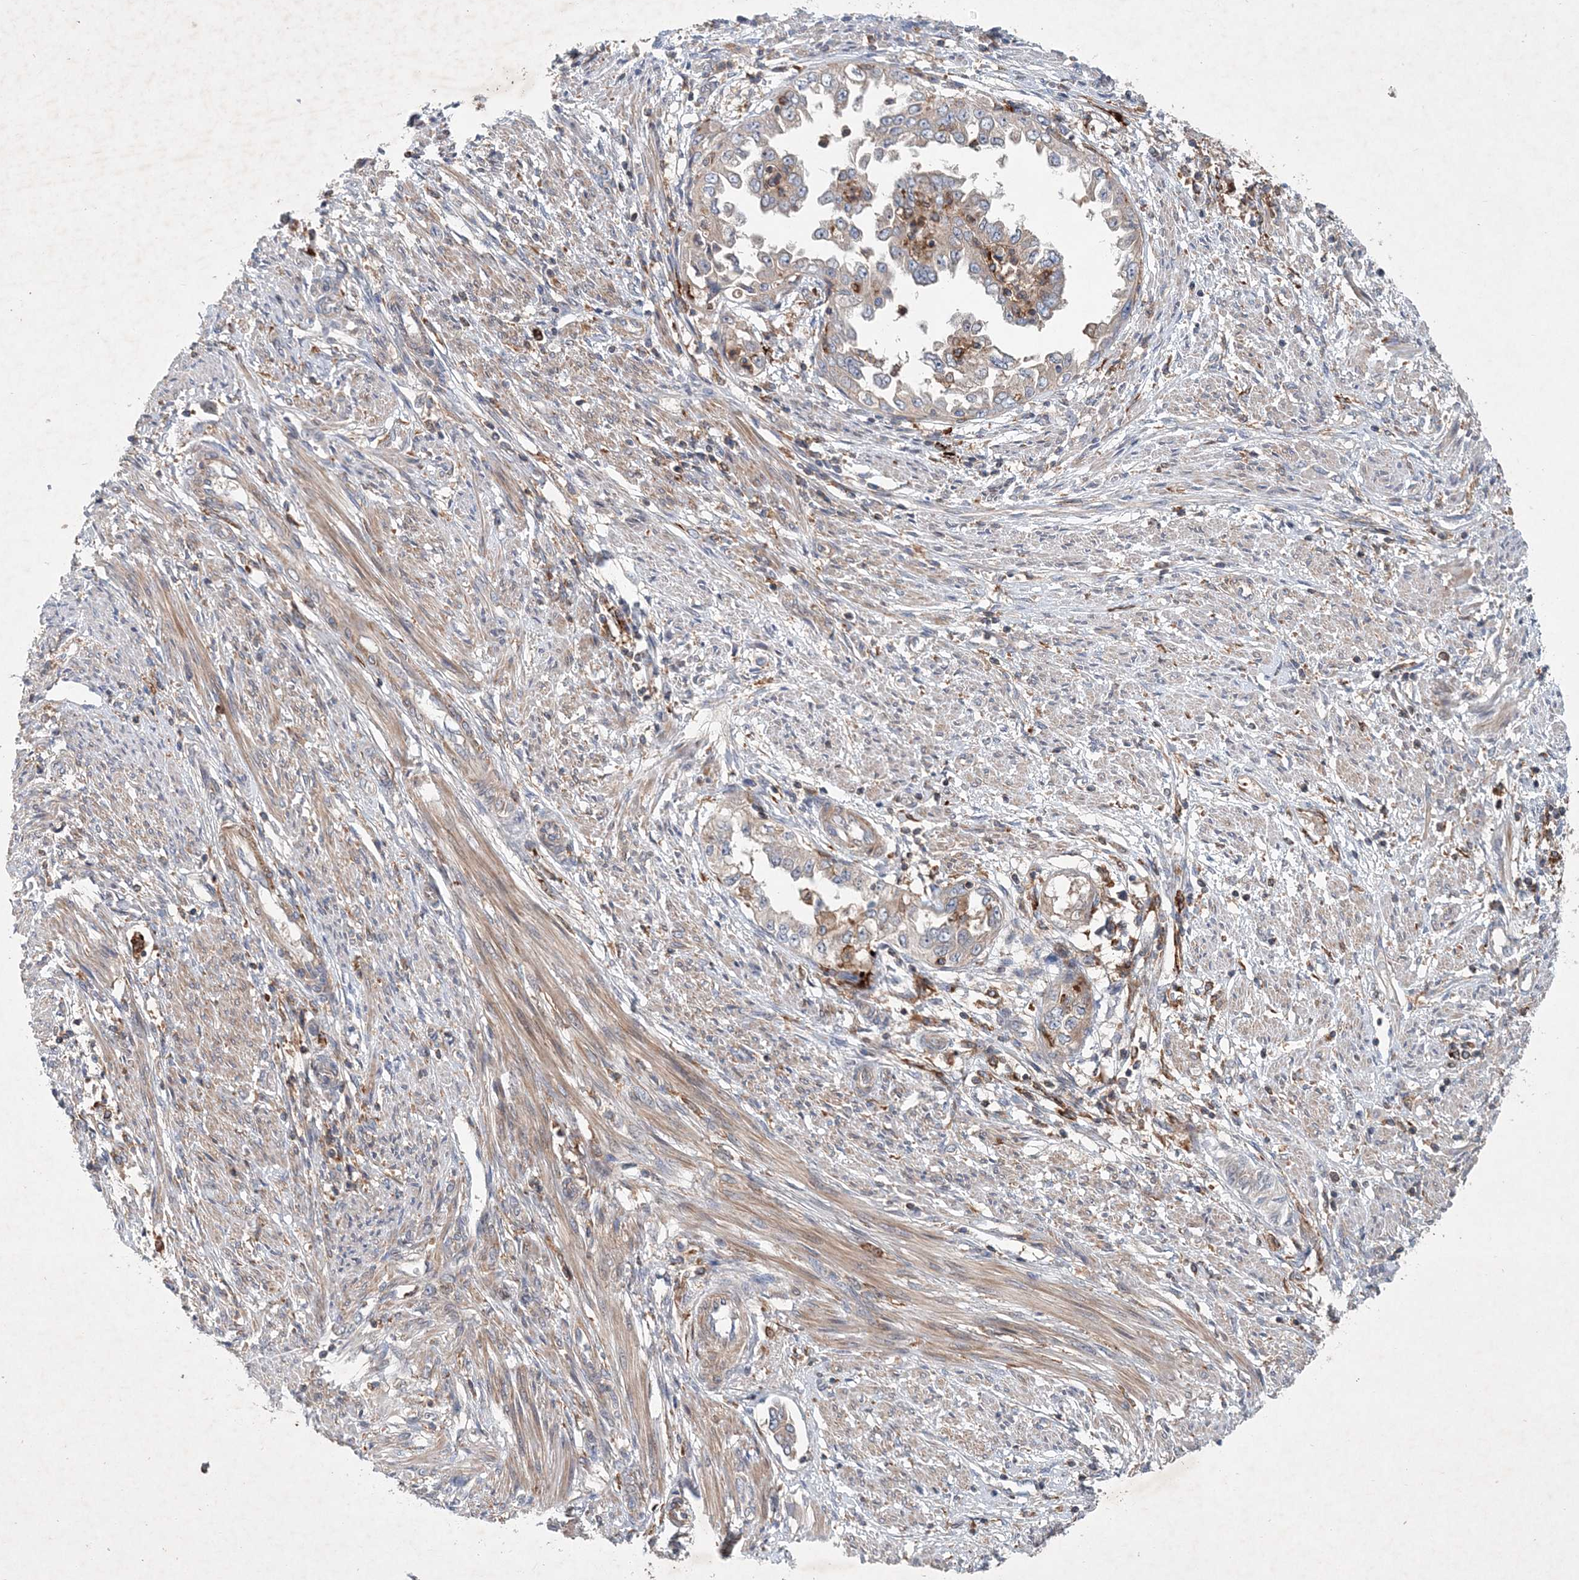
{"staining": {"intensity": "moderate", "quantity": ">75%", "location": "cytoplasmic/membranous"}, "tissue": "endometrial cancer", "cell_type": "Tumor cells", "image_type": "cancer", "snomed": [{"axis": "morphology", "description": "Adenocarcinoma, NOS"}, {"axis": "topography", "description": "Endometrium"}], "caption": "Tumor cells reveal medium levels of moderate cytoplasmic/membranous expression in approximately >75% of cells in human endometrial cancer. Nuclei are stained in blue.", "gene": "P2RY10", "patient": {"sex": "female", "age": 85}}